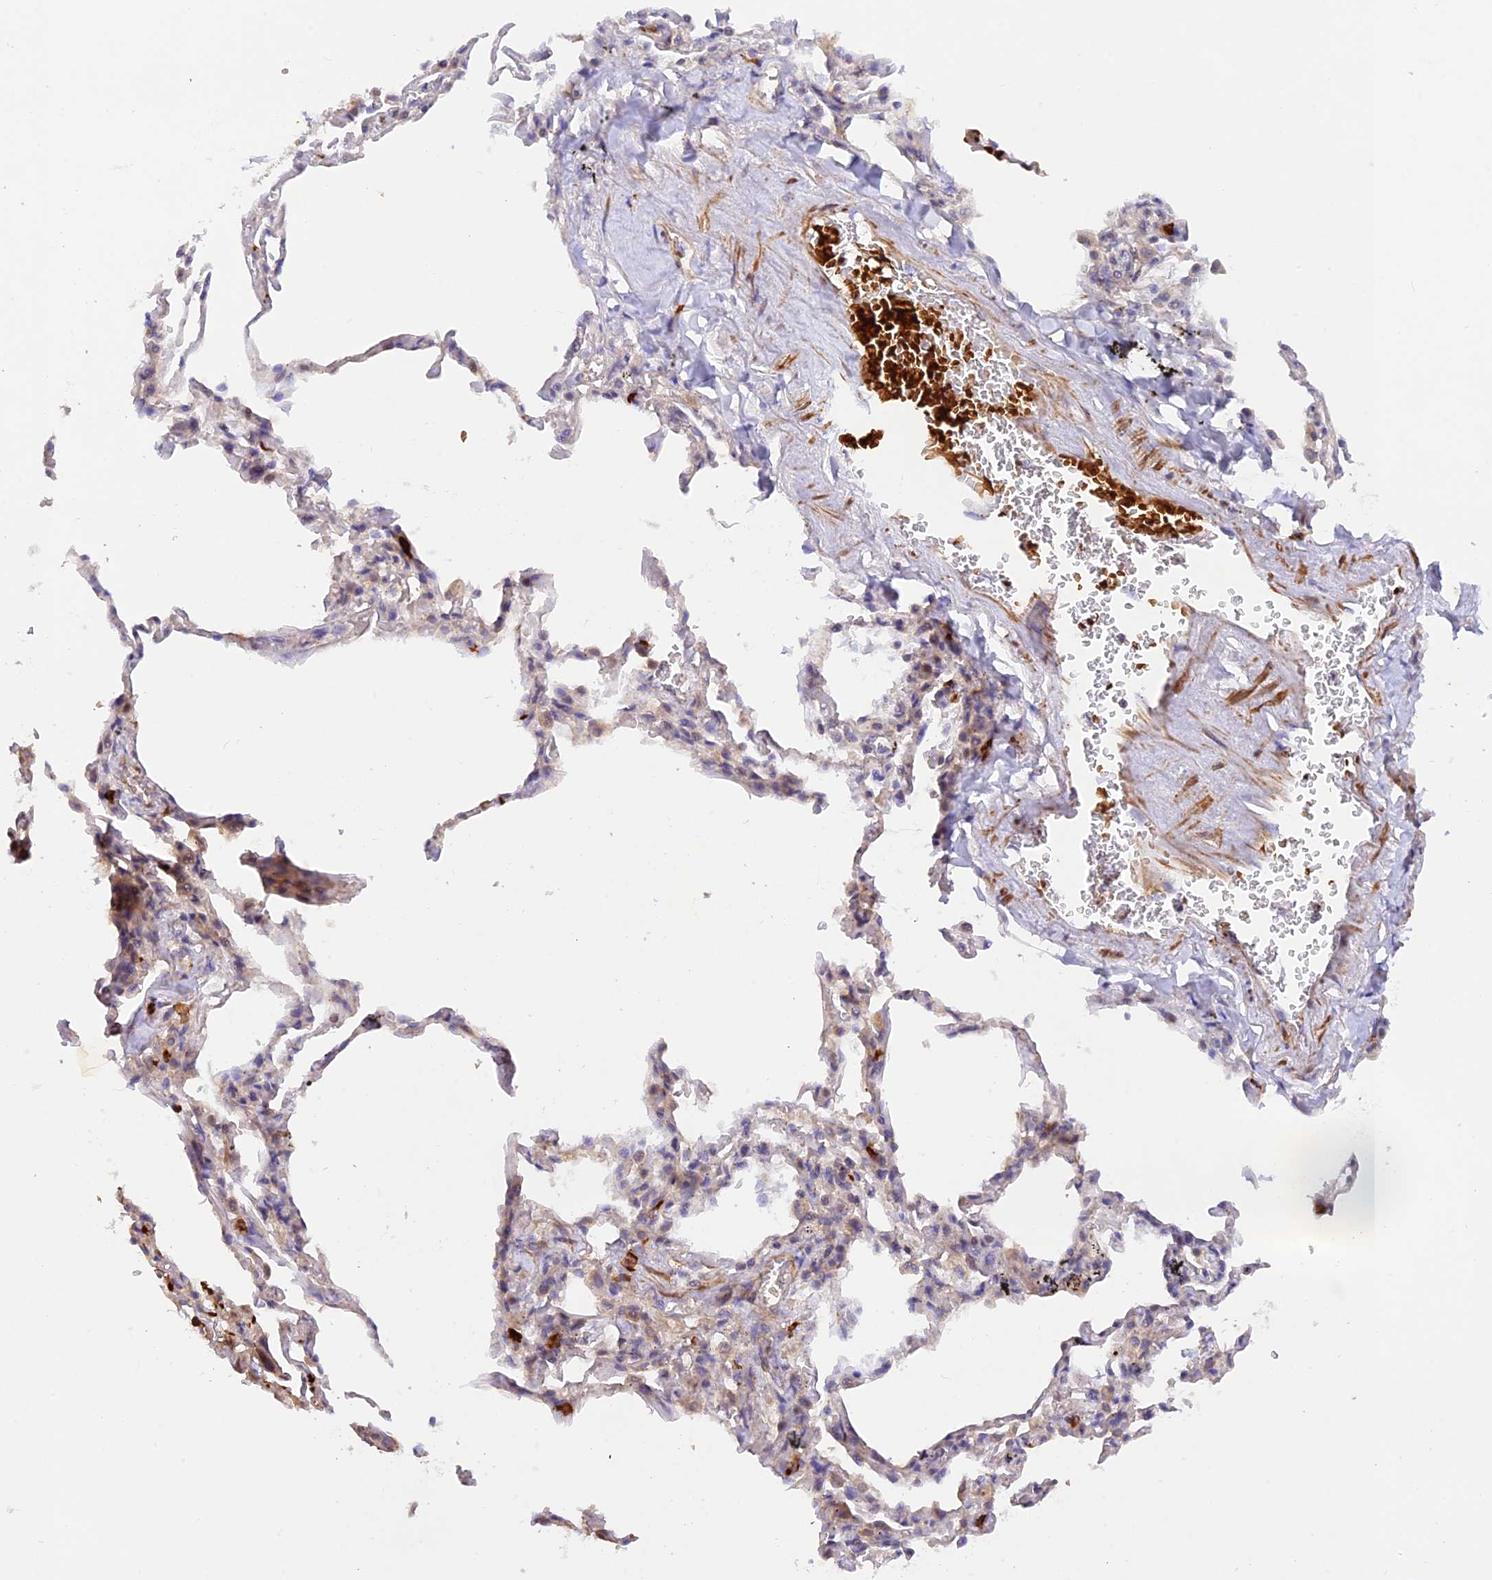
{"staining": {"intensity": "negative", "quantity": "none", "location": "none"}, "tissue": "adipose tissue", "cell_type": "Adipocytes", "image_type": "normal", "snomed": [{"axis": "morphology", "description": "Normal tissue, NOS"}, {"axis": "topography", "description": "Lymph node"}, {"axis": "topography", "description": "Bronchus"}], "caption": "This is a micrograph of IHC staining of benign adipose tissue, which shows no expression in adipocytes. Nuclei are stained in blue.", "gene": "WDFY4", "patient": {"sex": "male", "age": 63}}